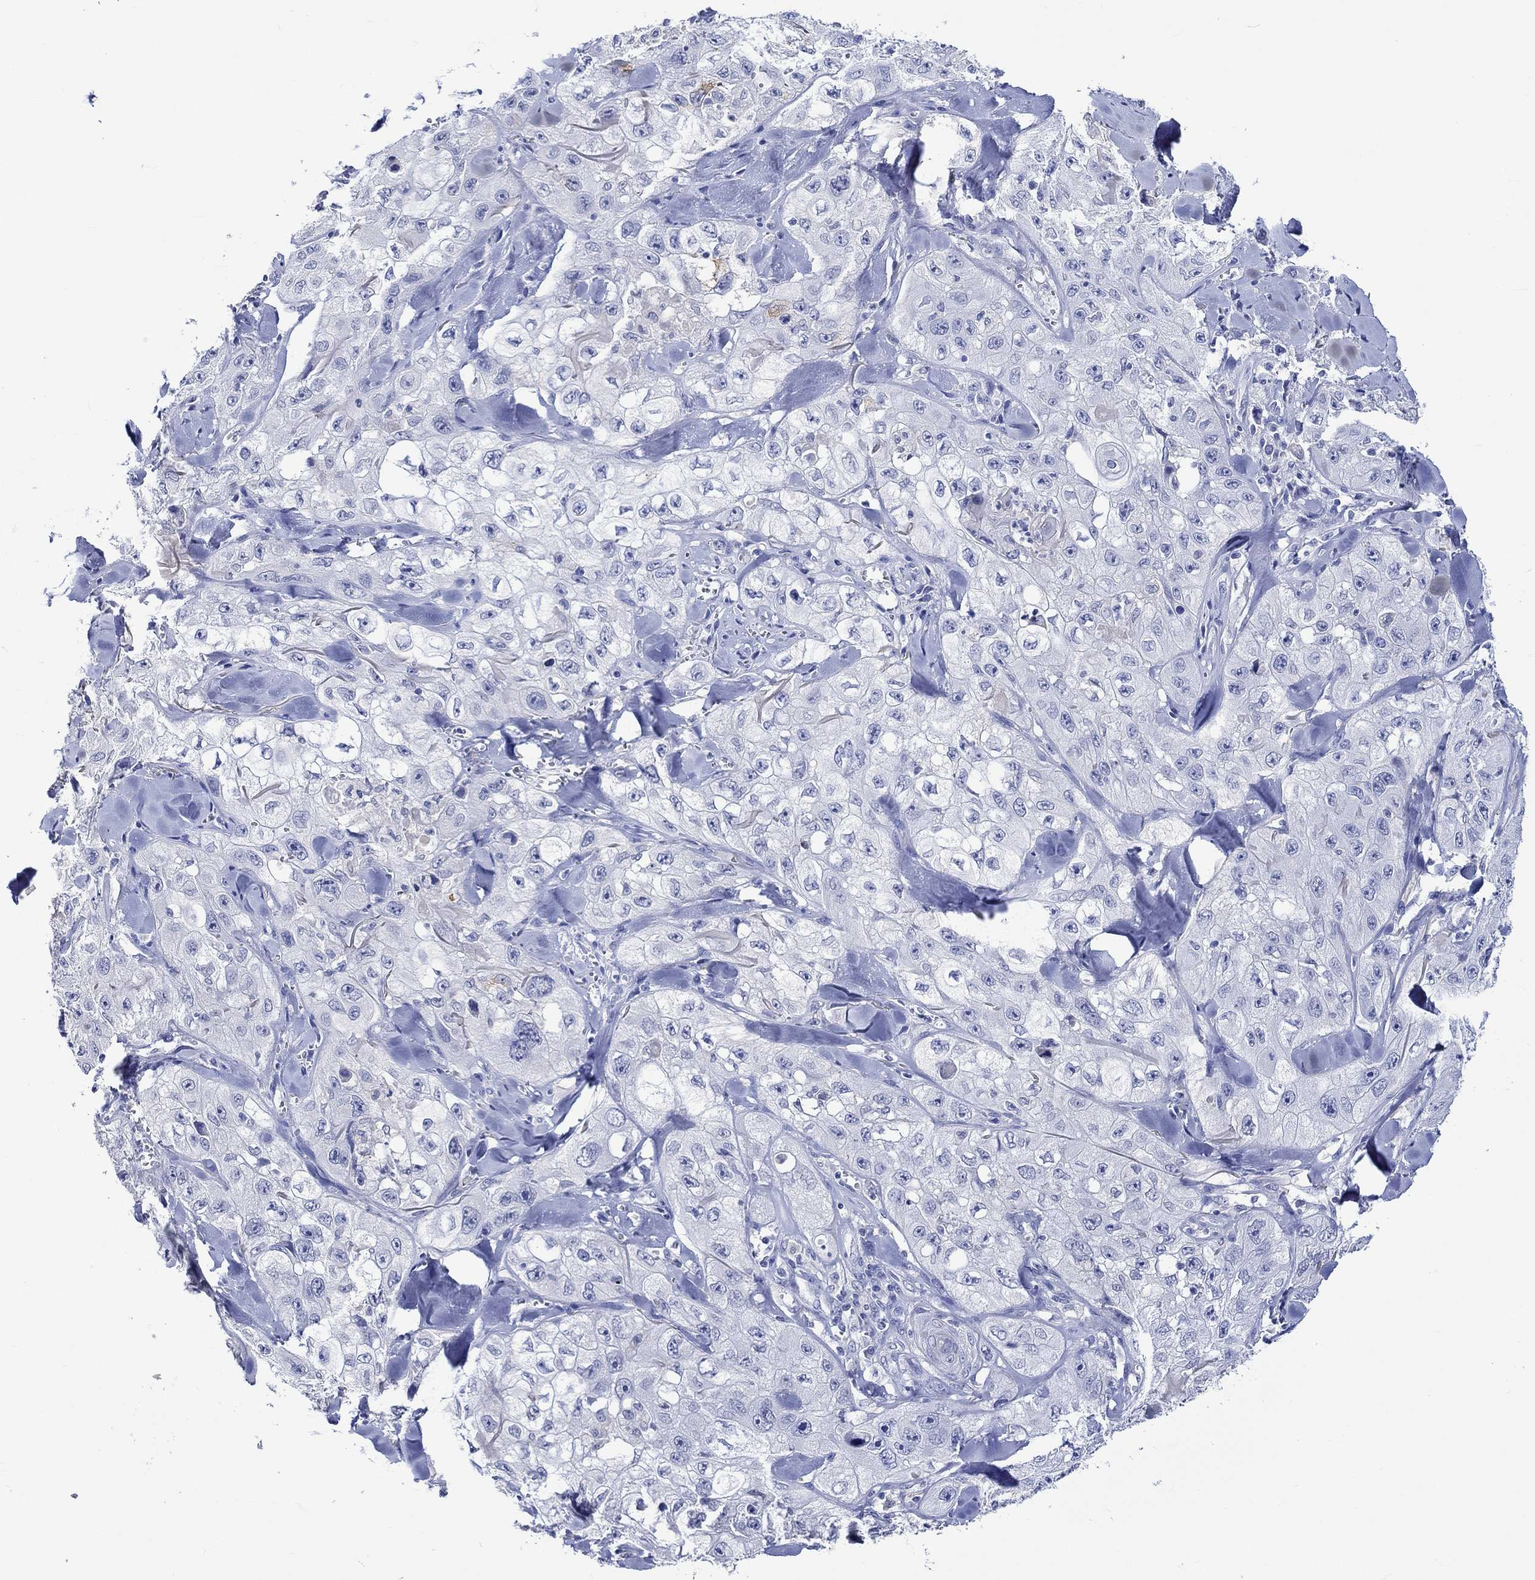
{"staining": {"intensity": "negative", "quantity": "none", "location": "none"}, "tissue": "skin cancer", "cell_type": "Tumor cells", "image_type": "cancer", "snomed": [{"axis": "morphology", "description": "Squamous cell carcinoma, NOS"}, {"axis": "topography", "description": "Skin"}, {"axis": "topography", "description": "Subcutis"}], "caption": "This is an immunohistochemistry image of skin cancer (squamous cell carcinoma). There is no staining in tumor cells.", "gene": "KLHL35", "patient": {"sex": "male", "age": 73}}